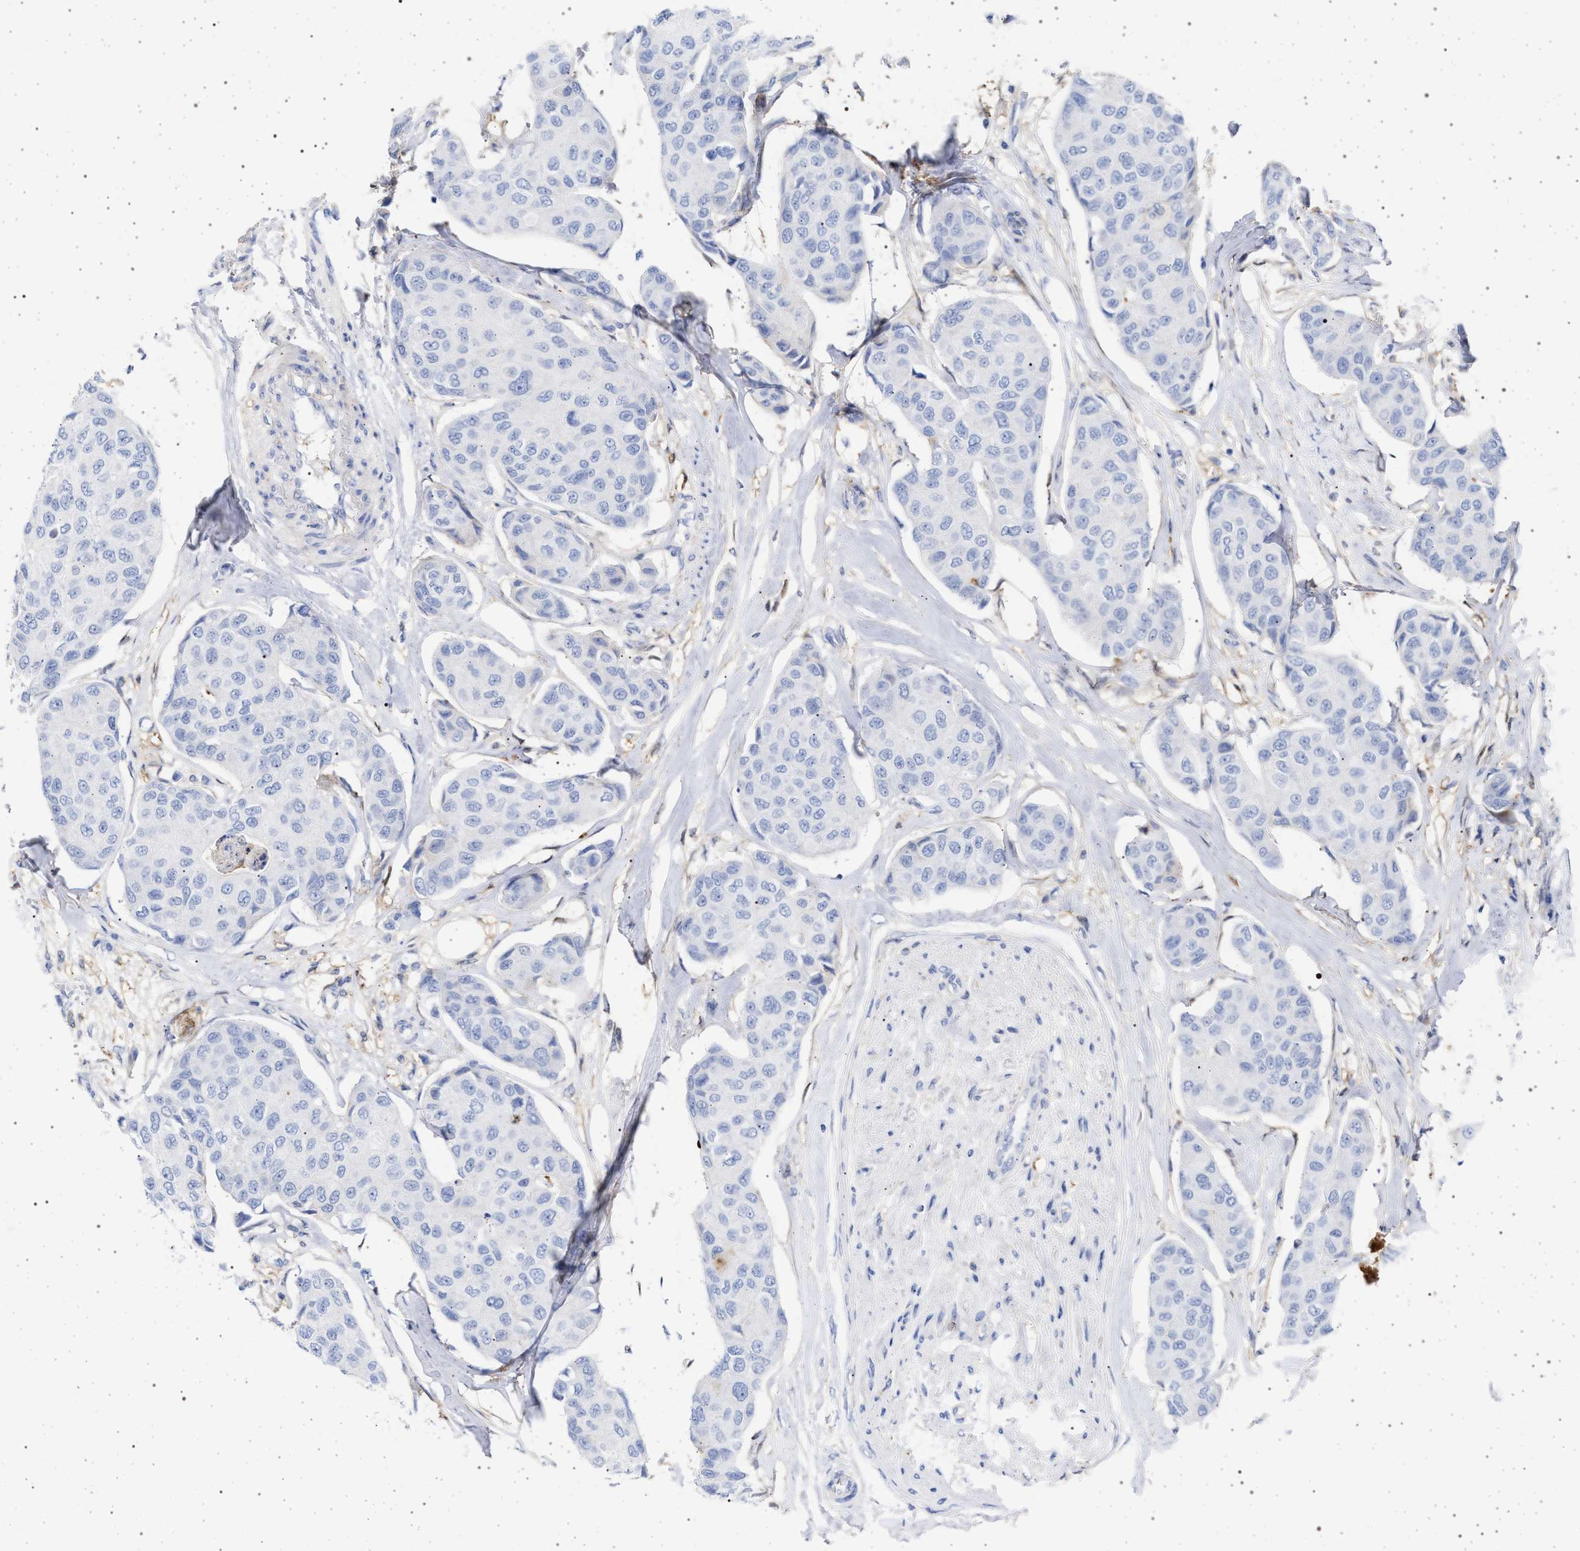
{"staining": {"intensity": "negative", "quantity": "none", "location": "none"}, "tissue": "breast cancer", "cell_type": "Tumor cells", "image_type": "cancer", "snomed": [{"axis": "morphology", "description": "Duct carcinoma"}, {"axis": "topography", "description": "Breast"}], "caption": "Protein analysis of breast intraductal carcinoma exhibits no significant staining in tumor cells. (DAB (3,3'-diaminobenzidine) IHC with hematoxylin counter stain).", "gene": "PLG", "patient": {"sex": "female", "age": 80}}